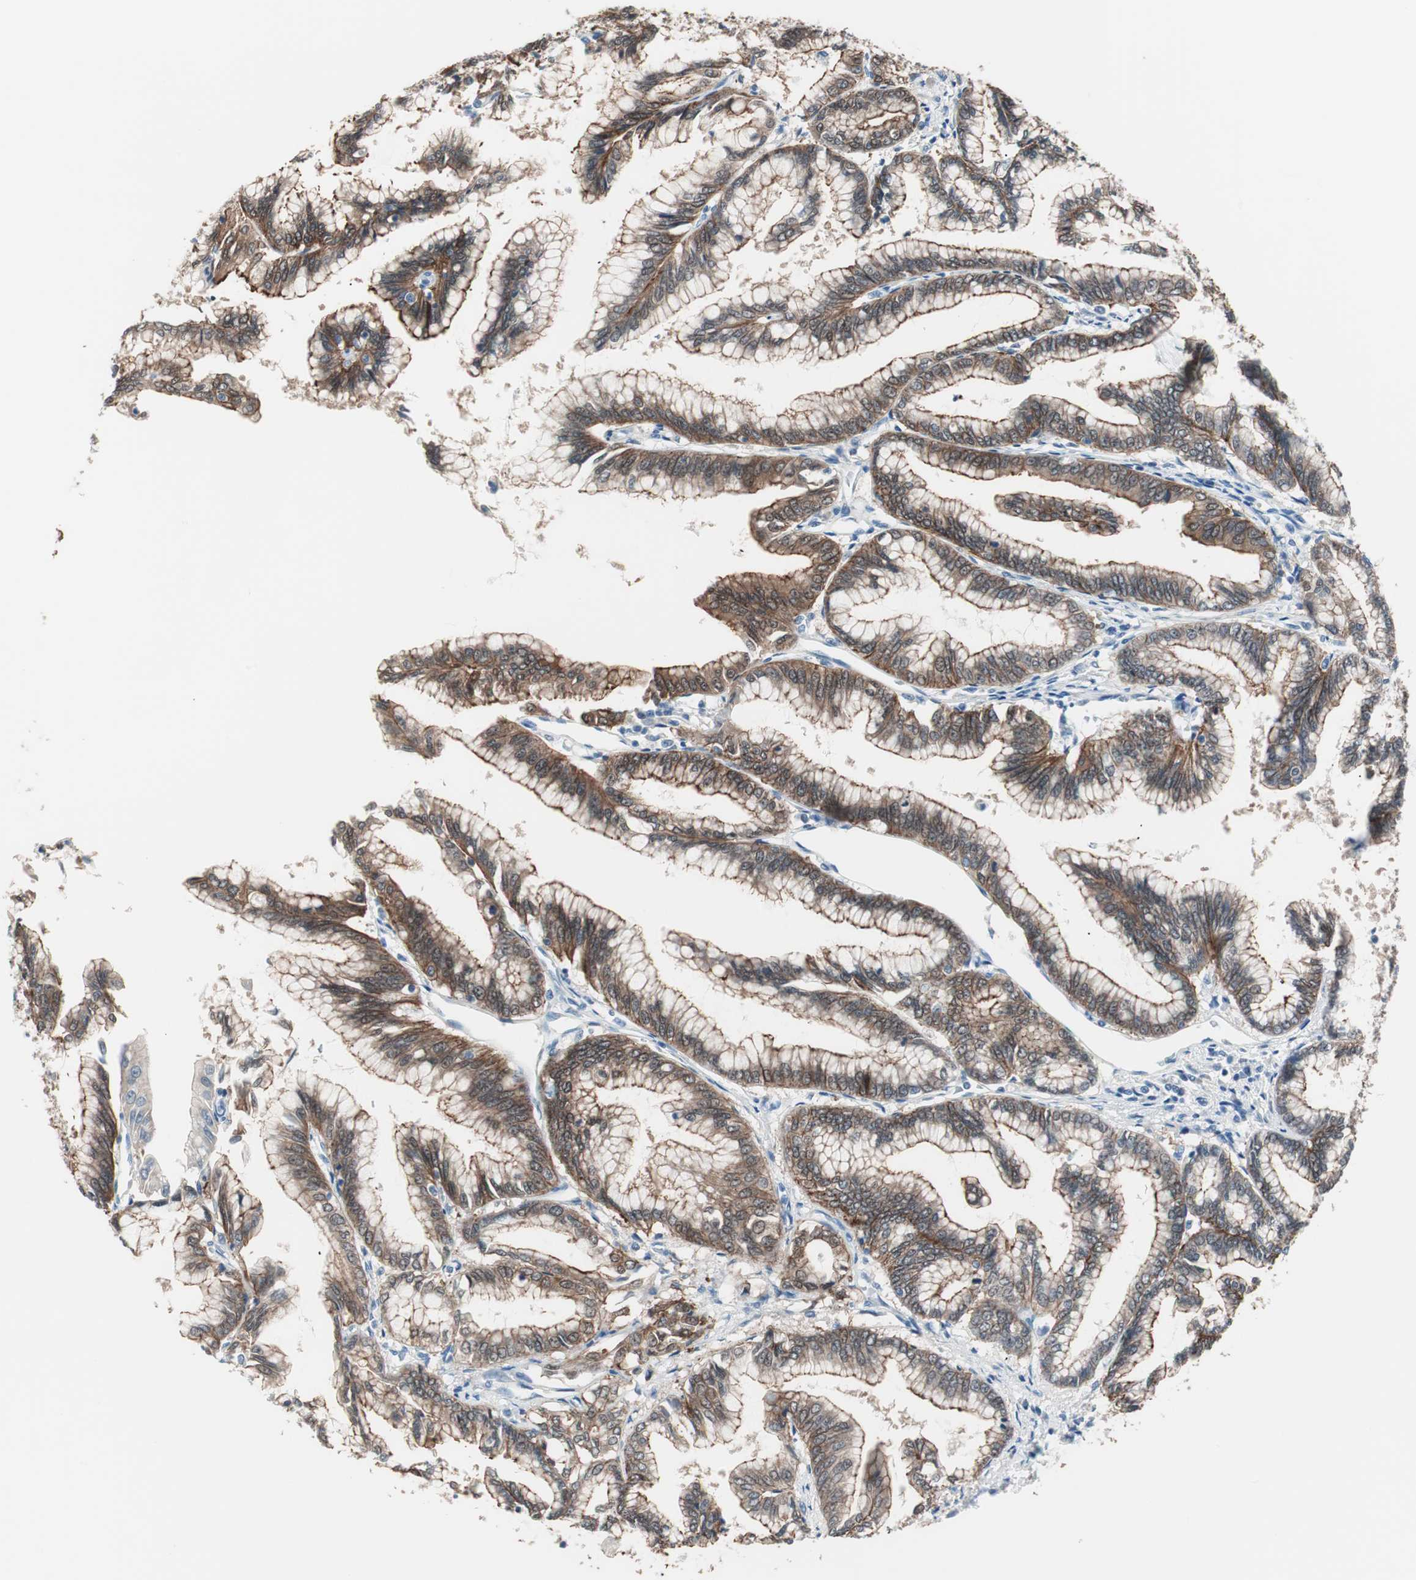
{"staining": {"intensity": "strong", "quantity": ">75%", "location": "cytoplasmic/membranous"}, "tissue": "pancreatic cancer", "cell_type": "Tumor cells", "image_type": "cancer", "snomed": [{"axis": "morphology", "description": "Adenocarcinoma, NOS"}, {"axis": "topography", "description": "Pancreas"}], "caption": "Protein expression analysis of human pancreatic adenocarcinoma reveals strong cytoplasmic/membranous positivity in approximately >75% of tumor cells.", "gene": "VIL1", "patient": {"sex": "female", "age": 64}}